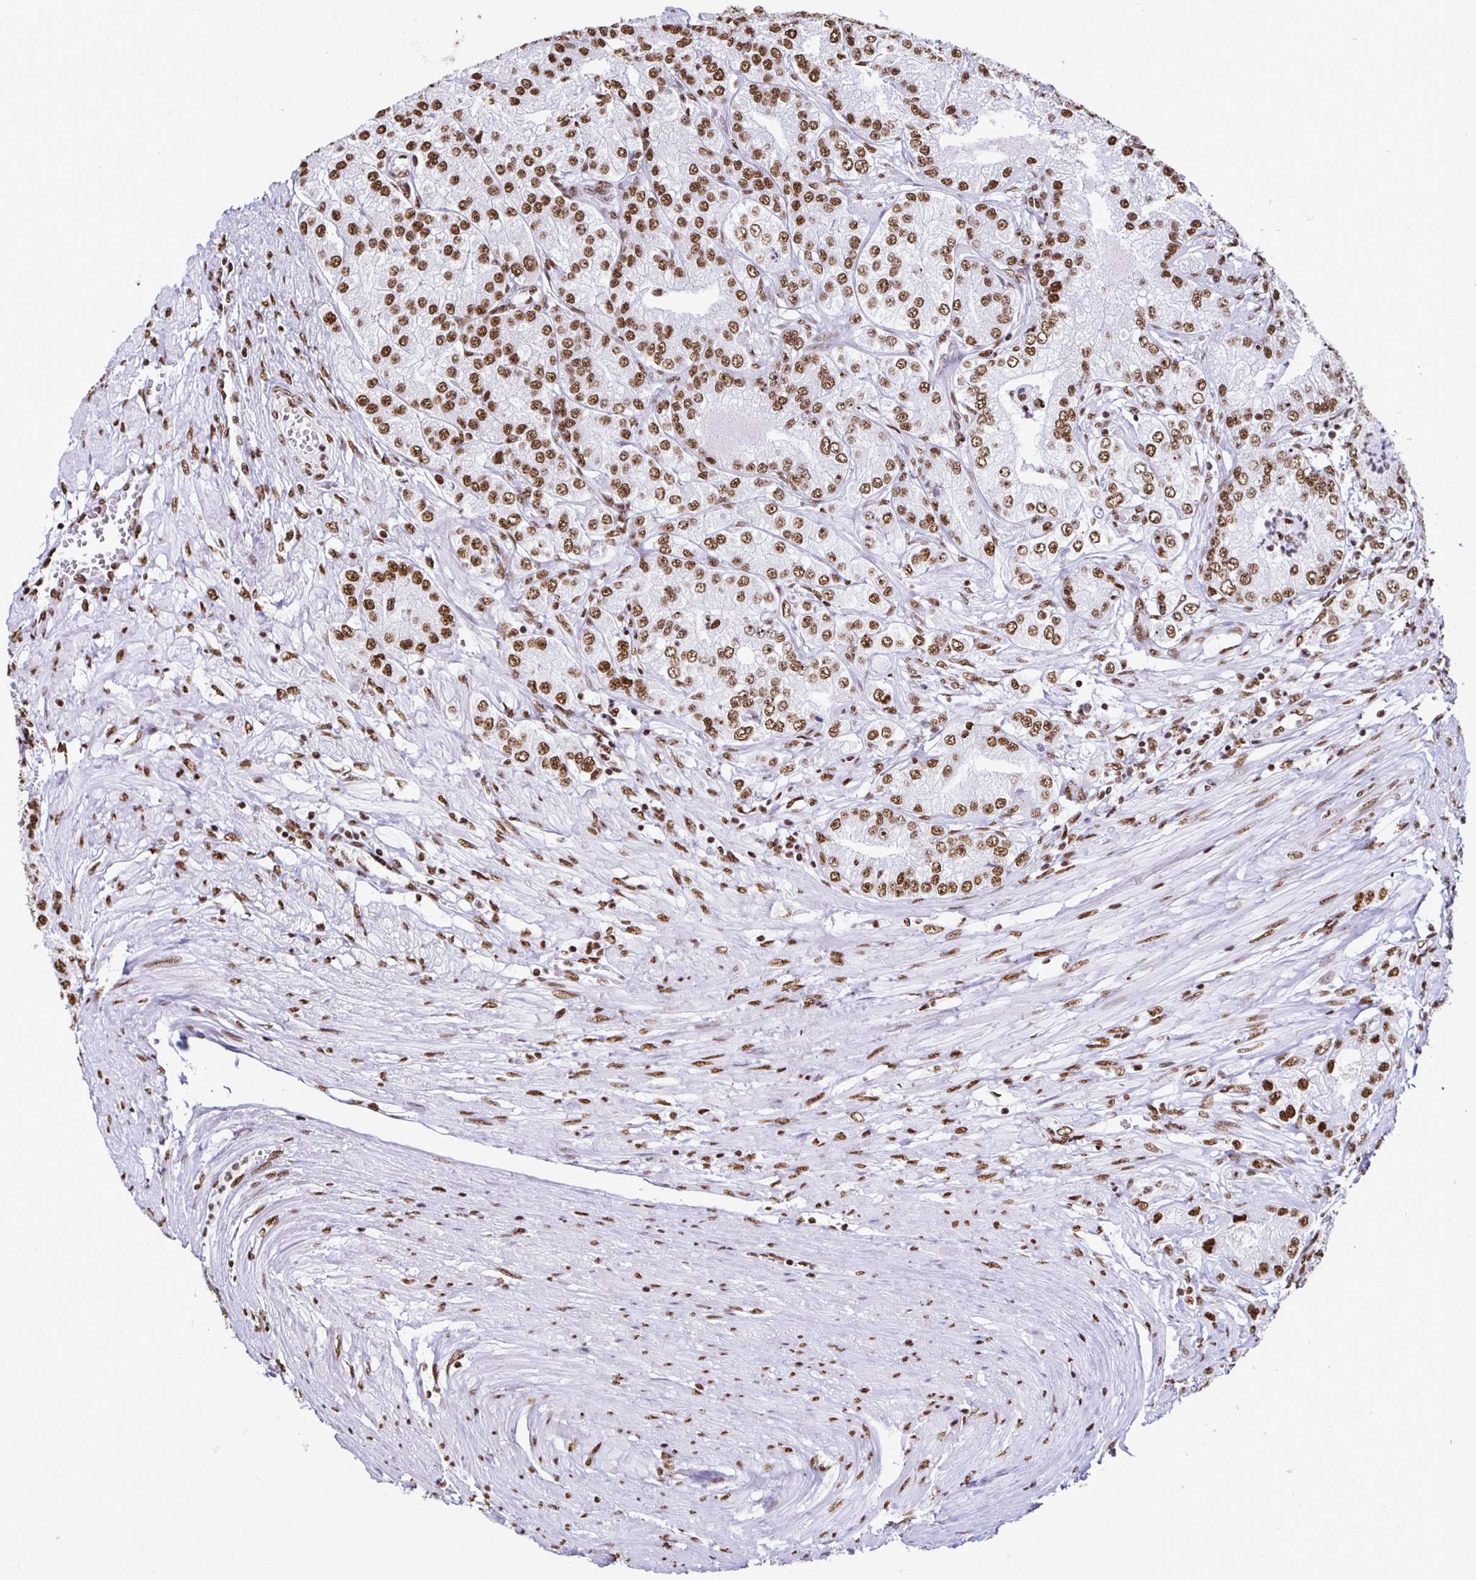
{"staining": {"intensity": "moderate", "quantity": ">75%", "location": "nuclear"}, "tissue": "prostate cancer", "cell_type": "Tumor cells", "image_type": "cancer", "snomed": [{"axis": "morphology", "description": "Adenocarcinoma, High grade"}, {"axis": "topography", "description": "Prostate"}], "caption": "Moderate nuclear expression for a protein is present in approximately >75% of tumor cells of prostate cancer (high-grade adenocarcinoma) using IHC.", "gene": "NONO", "patient": {"sex": "male", "age": 61}}